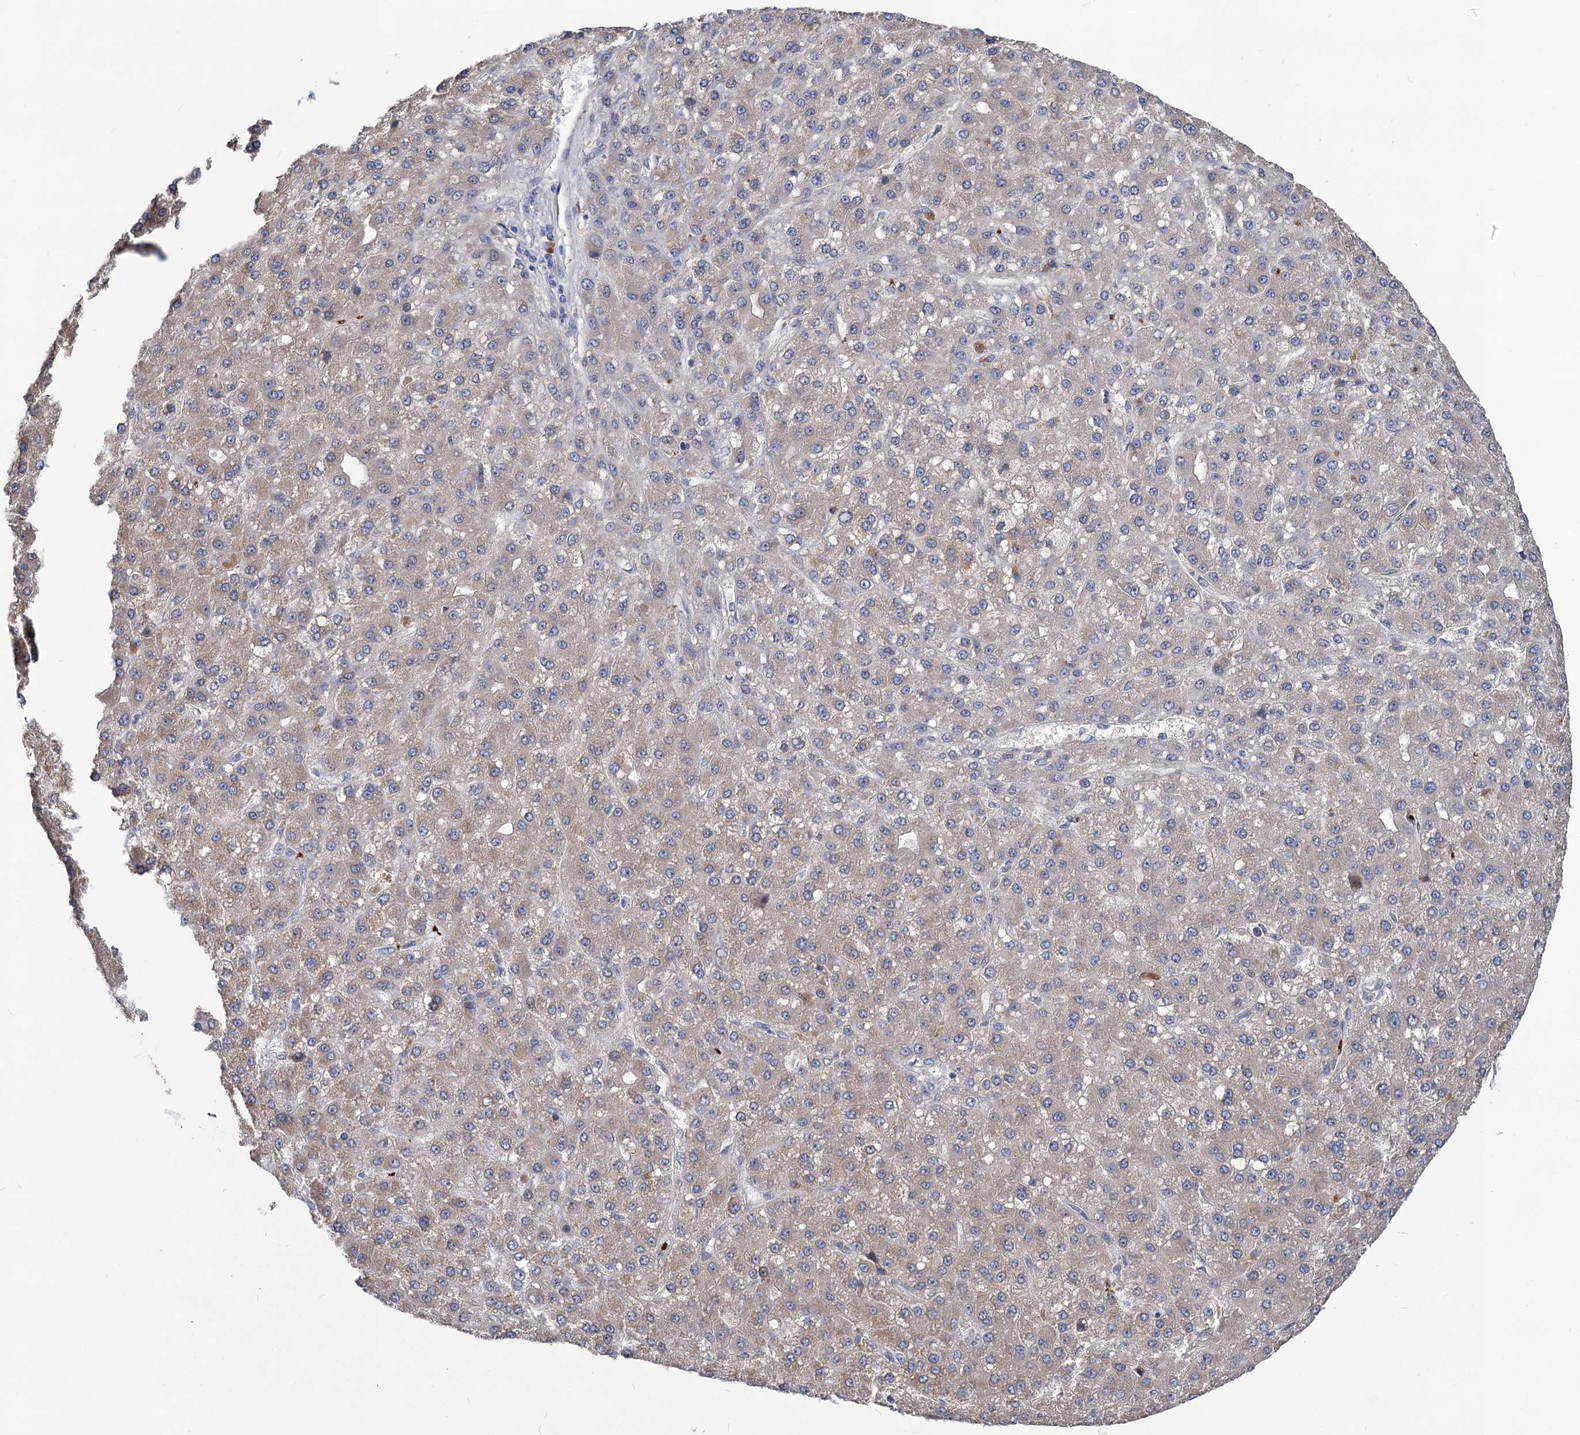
{"staining": {"intensity": "negative", "quantity": "none", "location": "none"}, "tissue": "liver cancer", "cell_type": "Tumor cells", "image_type": "cancer", "snomed": [{"axis": "morphology", "description": "Carcinoma, Hepatocellular, NOS"}, {"axis": "topography", "description": "Liver"}], "caption": "DAB immunohistochemical staining of hepatocellular carcinoma (liver) displays no significant staining in tumor cells.", "gene": "MON2", "patient": {"sex": "male", "age": 67}}